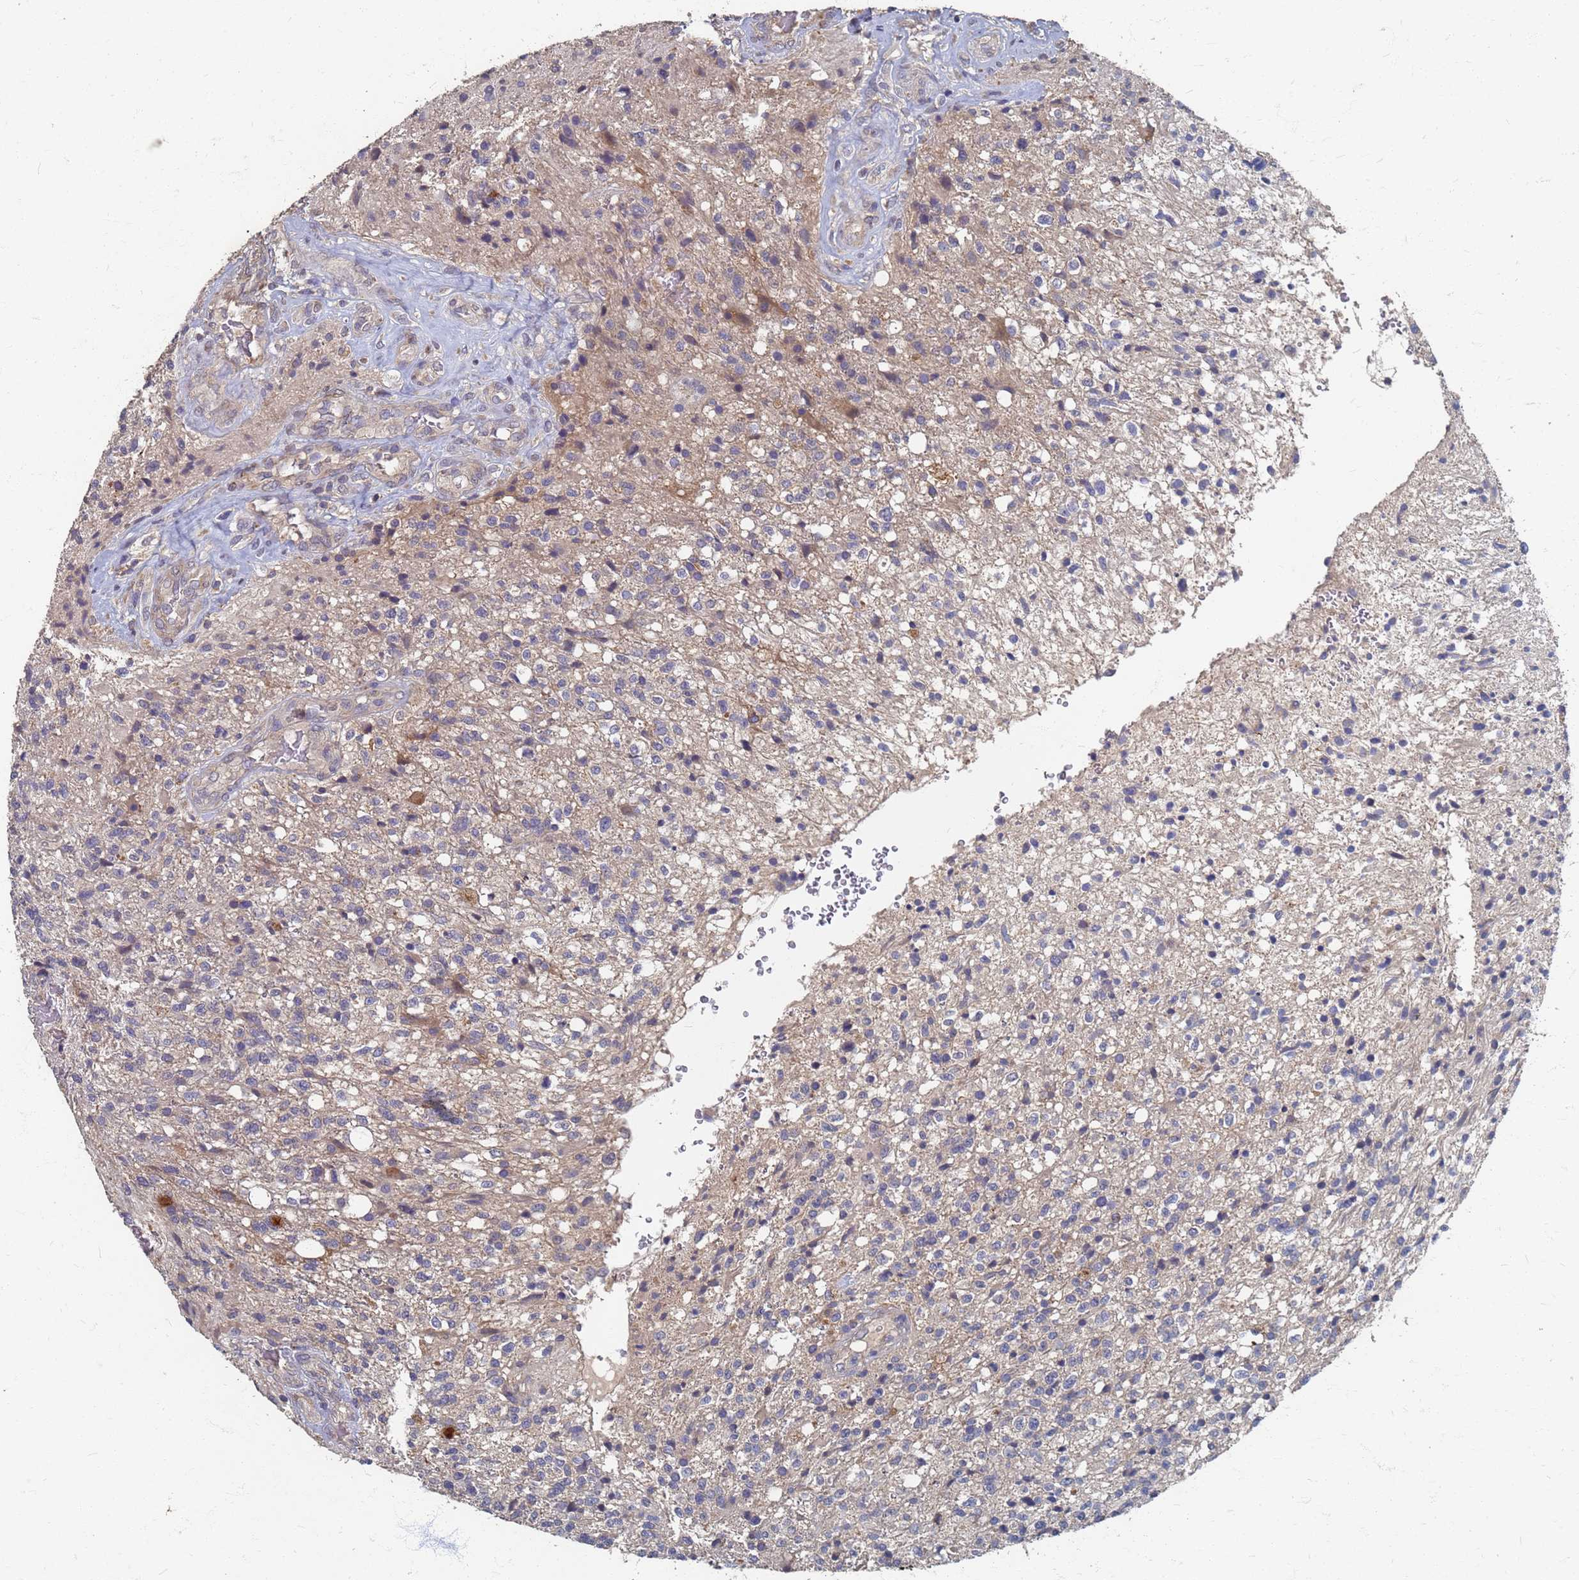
{"staining": {"intensity": "negative", "quantity": "none", "location": "none"}, "tissue": "glioma", "cell_type": "Tumor cells", "image_type": "cancer", "snomed": [{"axis": "morphology", "description": "Glioma, malignant, High grade"}, {"axis": "topography", "description": "Brain"}], "caption": "Immunohistochemistry image of neoplastic tissue: human glioma stained with DAB reveals no significant protein expression in tumor cells. The staining was performed using DAB to visualize the protein expression in brown, while the nuclei were stained in blue with hematoxylin (Magnification: 20x).", "gene": "KRCC1", "patient": {"sex": "male", "age": 56}}